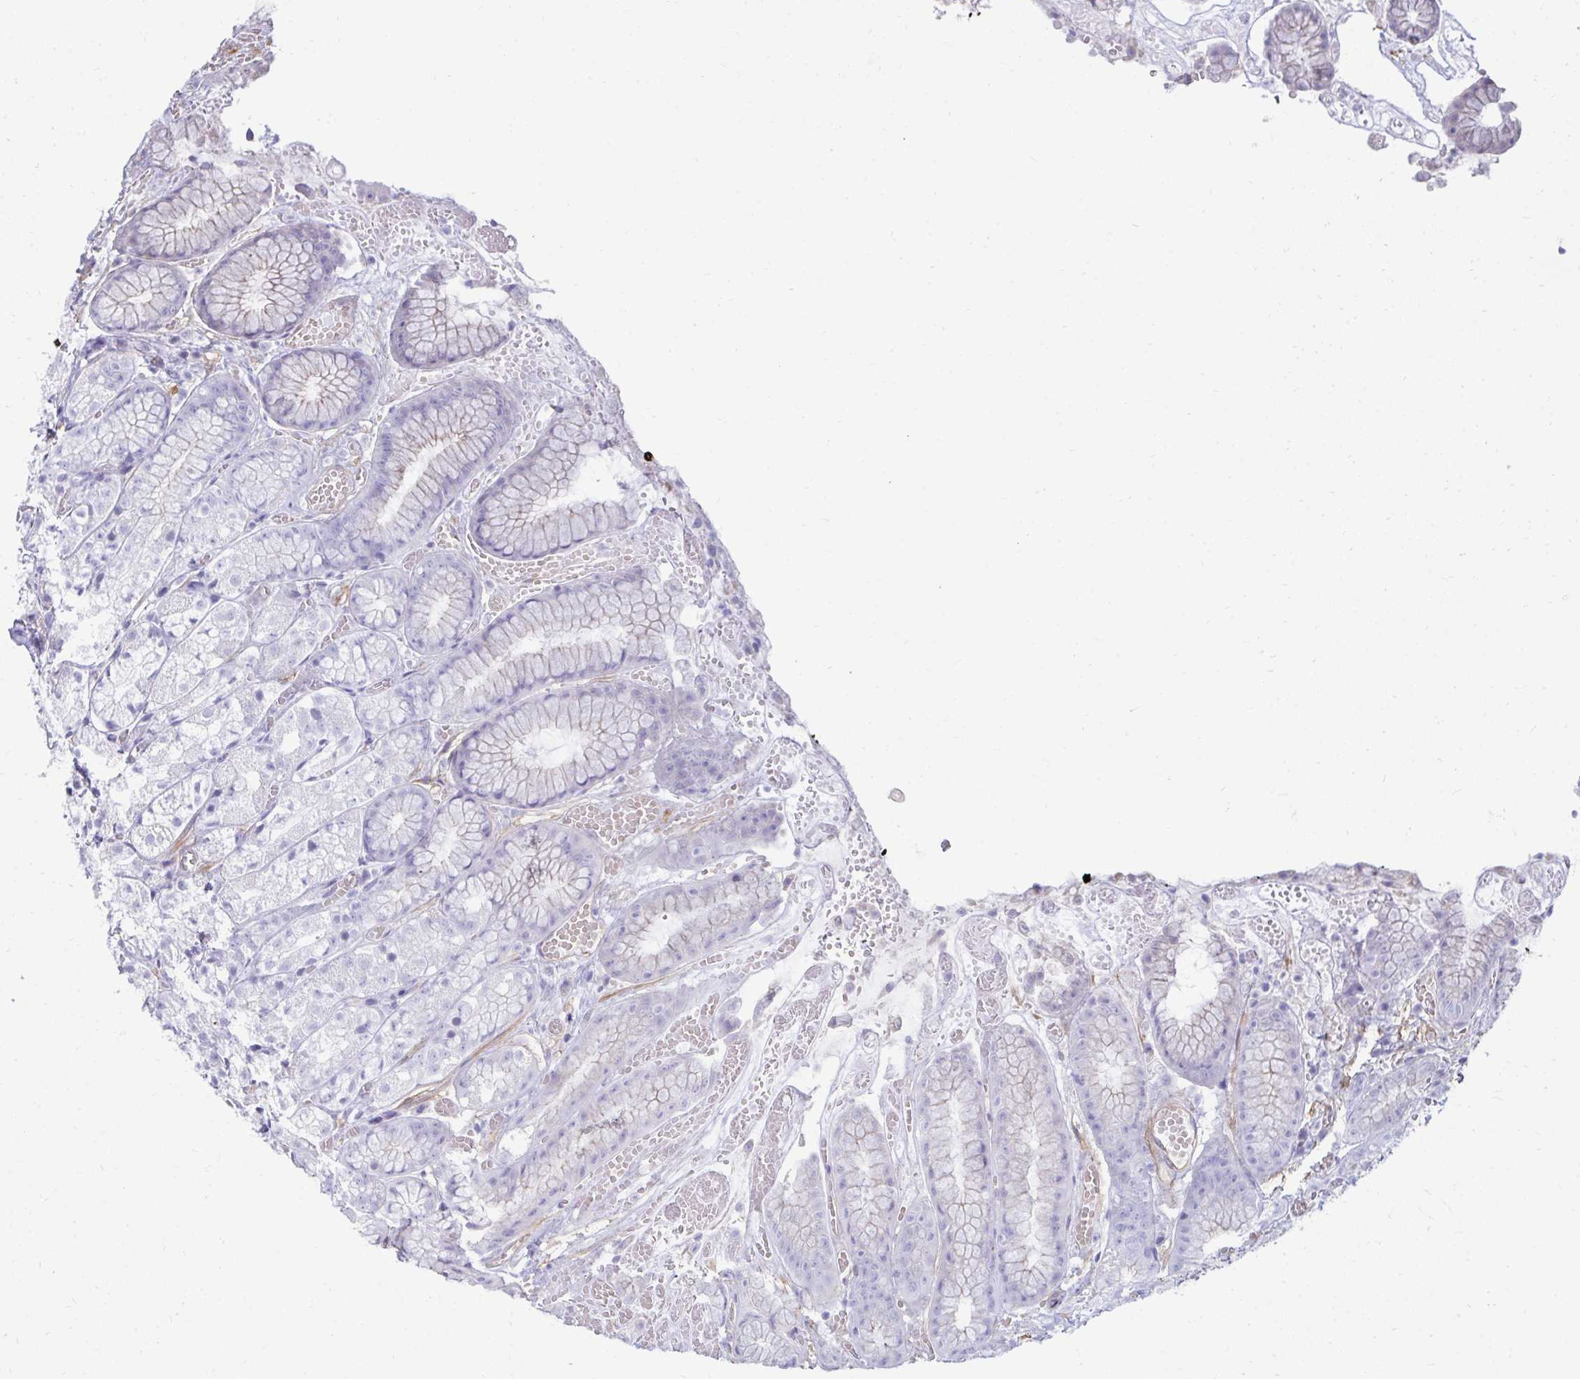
{"staining": {"intensity": "negative", "quantity": "none", "location": "none"}, "tissue": "stomach", "cell_type": "Glandular cells", "image_type": "normal", "snomed": [{"axis": "morphology", "description": "Normal tissue, NOS"}, {"axis": "topography", "description": "Smooth muscle"}, {"axis": "topography", "description": "Stomach"}], "caption": "Glandular cells show no significant positivity in normal stomach. Nuclei are stained in blue.", "gene": "UBL3", "patient": {"sex": "male", "age": 70}}